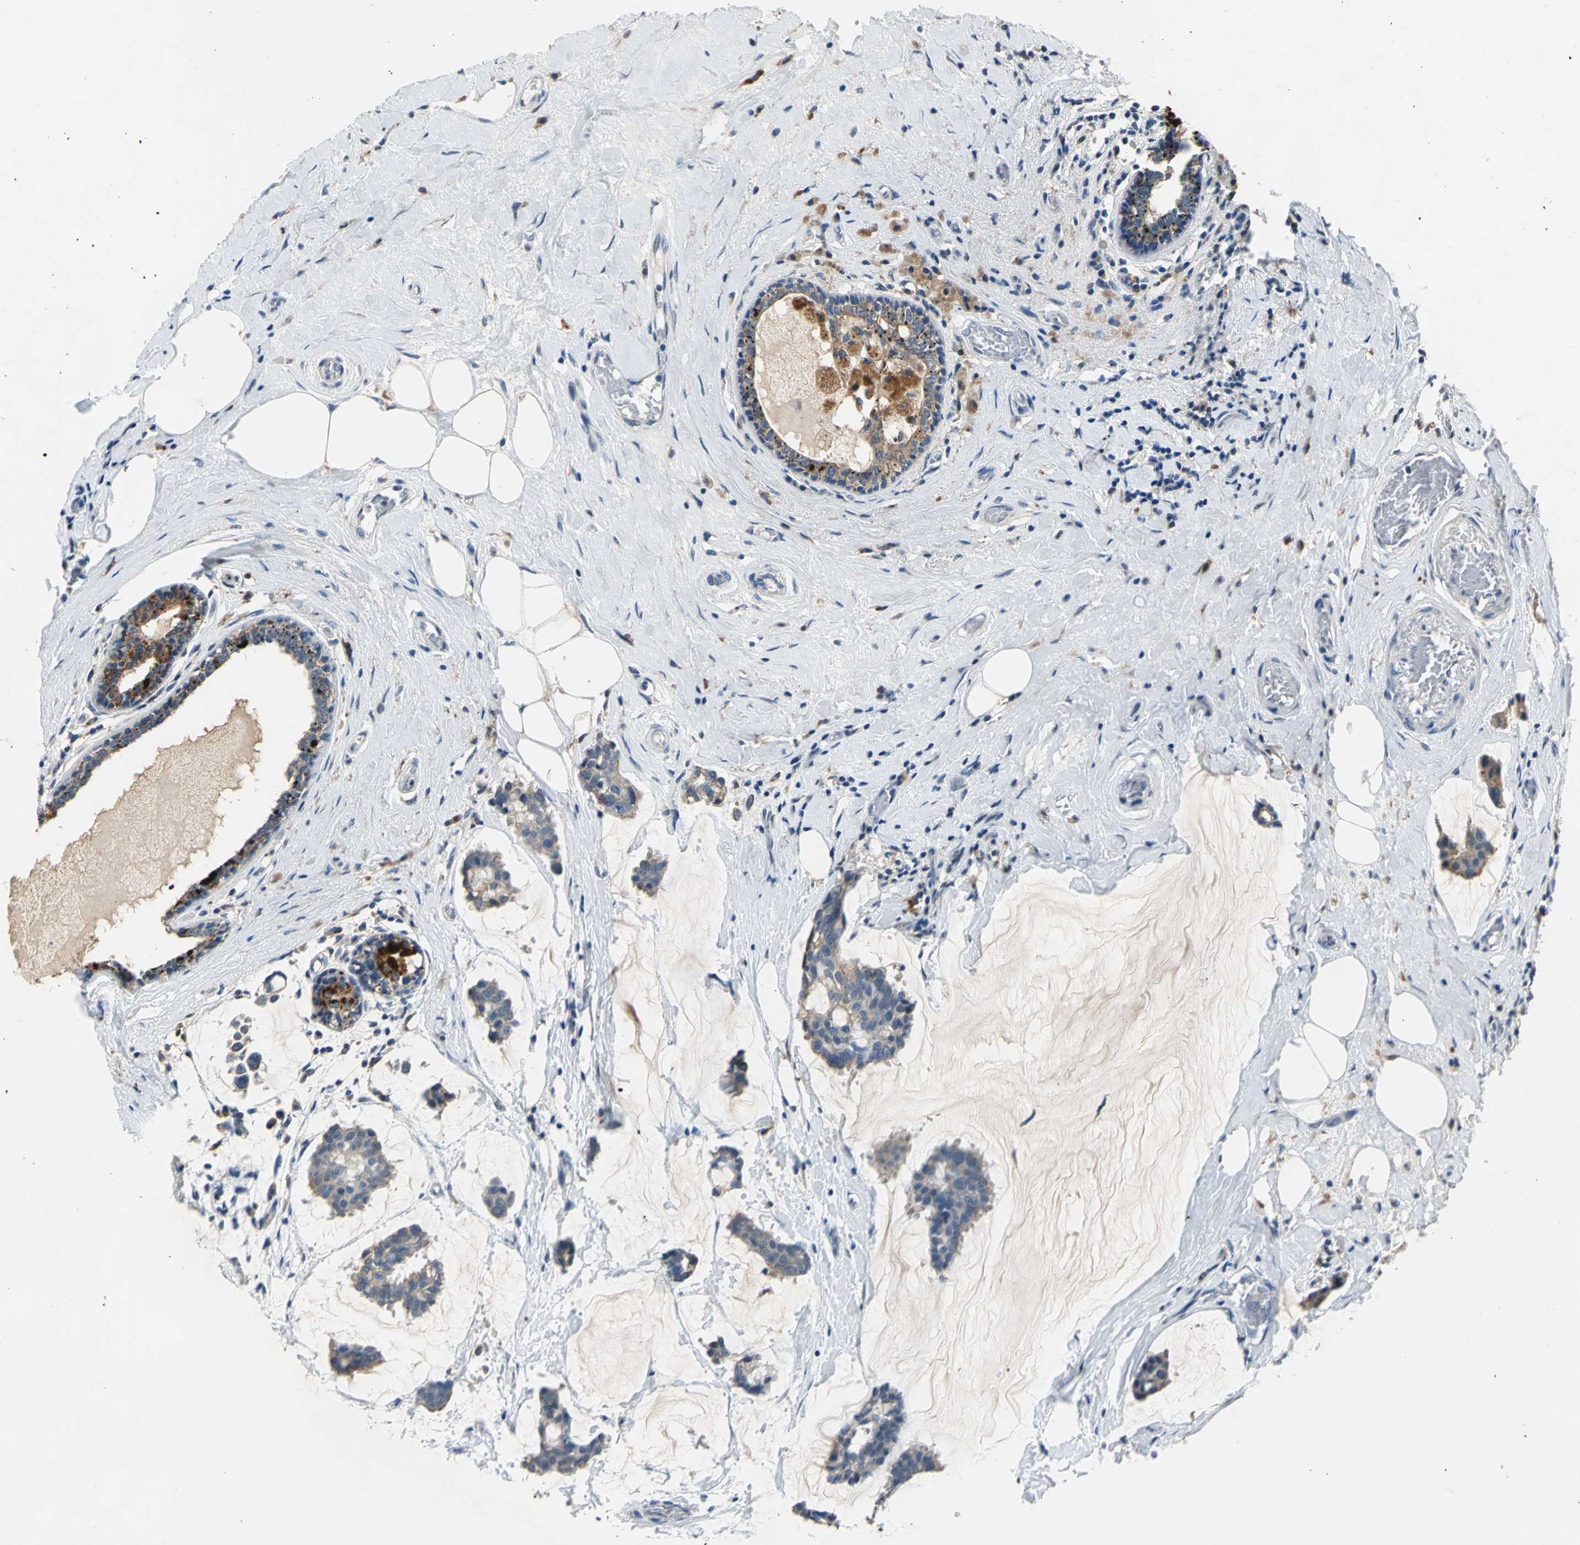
{"staining": {"intensity": "weak", "quantity": ">75%", "location": "cytoplasmic/membranous"}, "tissue": "breast cancer", "cell_type": "Tumor cells", "image_type": "cancer", "snomed": [{"axis": "morphology", "description": "Duct carcinoma"}, {"axis": "topography", "description": "Breast"}], "caption": "Immunohistochemistry staining of breast cancer (intraductal carcinoma), which reveals low levels of weak cytoplasmic/membranous positivity in about >75% of tumor cells indicating weak cytoplasmic/membranous protein positivity. The staining was performed using DAB (brown) for protein detection and nuclei were counterstained in hematoxylin (blue).", "gene": "RASD2", "patient": {"sex": "female", "age": 93}}